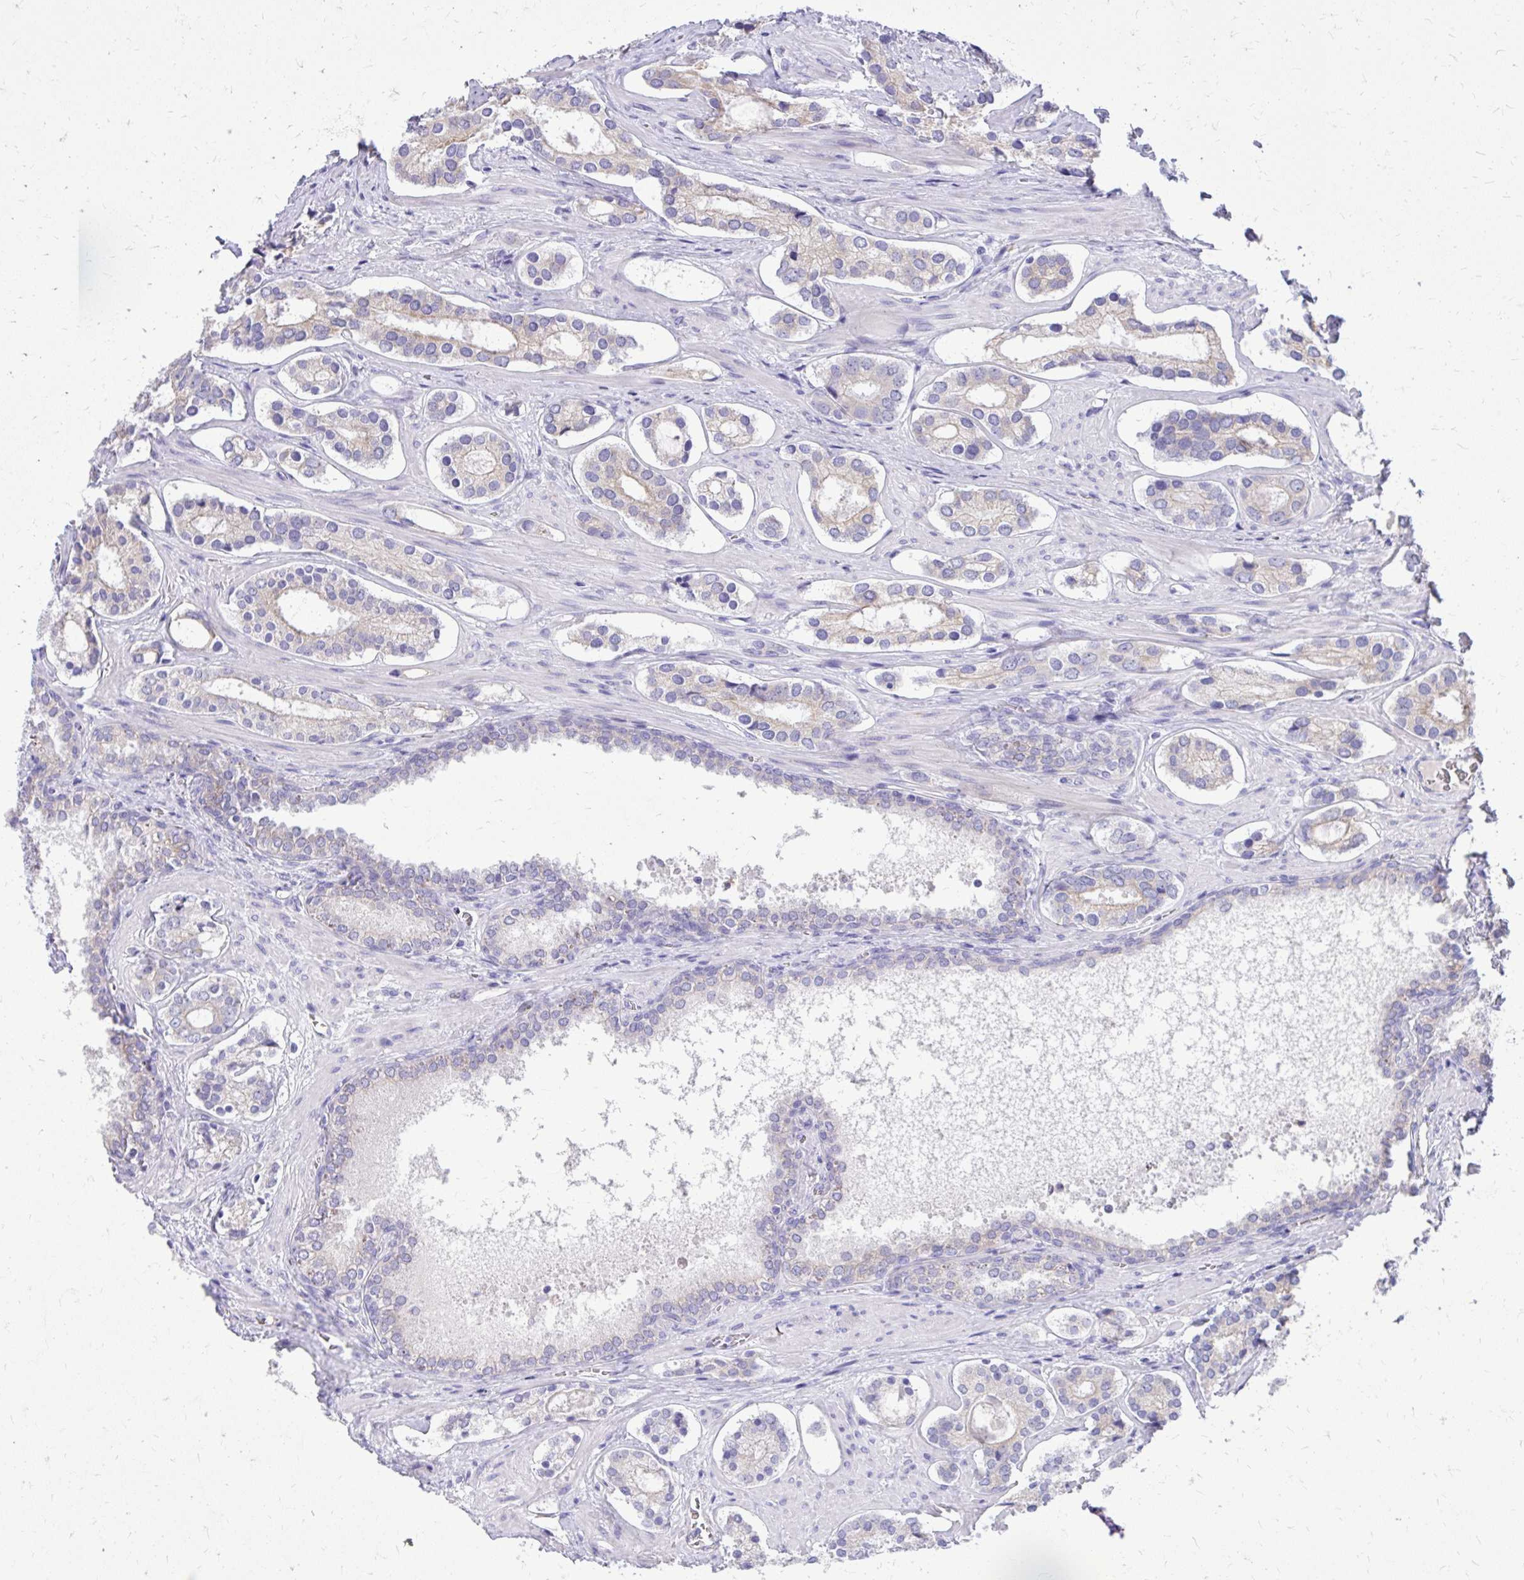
{"staining": {"intensity": "negative", "quantity": "none", "location": "none"}, "tissue": "prostate cancer", "cell_type": "Tumor cells", "image_type": "cancer", "snomed": [{"axis": "morphology", "description": "Adenocarcinoma, Low grade"}, {"axis": "topography", "description": "Prostate"}], "caption": "Prostate low-grade adenocarcinoma was stained to show a protein in brown. There is no significant expression in tumor cells. The staining was performed using DAB to visualize the protein expression in brown, while the nuclei were stained in blue with hematoxylin (Magnification: 20x).", "gene": "NNMT", "patient": {"sex": "male", "age": 62}}